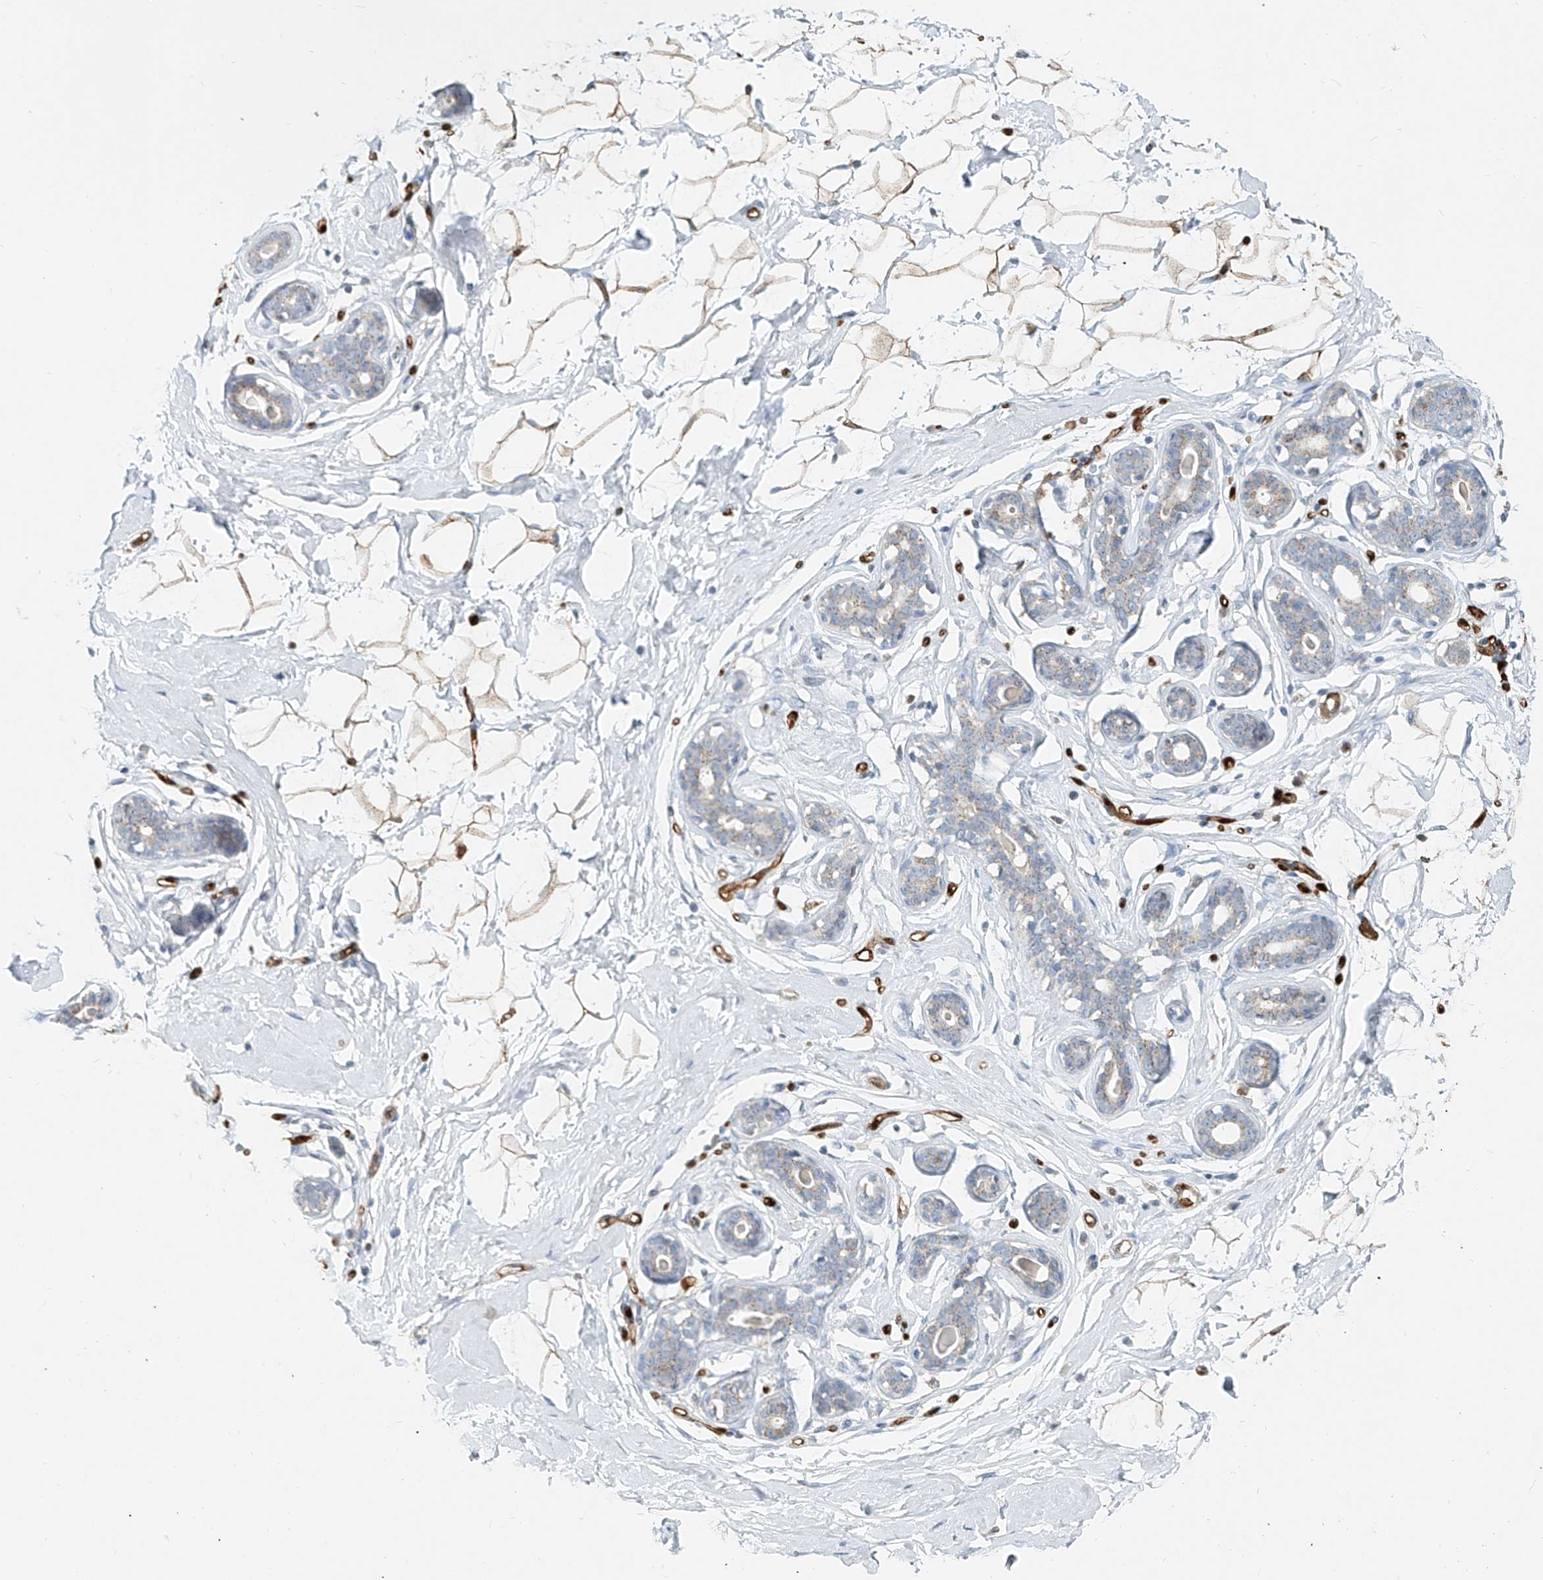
{"staining": {"intensity": "moderate", "quantity": "25%-75%", "location": "cytoplasmic/membranous"}, "tissue": "breast", "cell_type": "Adipocytes", "image_type": "normal", "snomed": [{"axis": "morphology", "description": "Normal tissue, NOS"}, {"axis": "morphology", "description": "Adenoma, NOS"}, {"axis": "topography", "description": "Breast"}], "caption": "Adipocytes demonstrate medium levels of moderate cytoplasmic/membranous staining in approximately 25%-75% of cells in normal breast.", "gene": "PTPRA", "patient": {"sex": "female", "age": 23}}